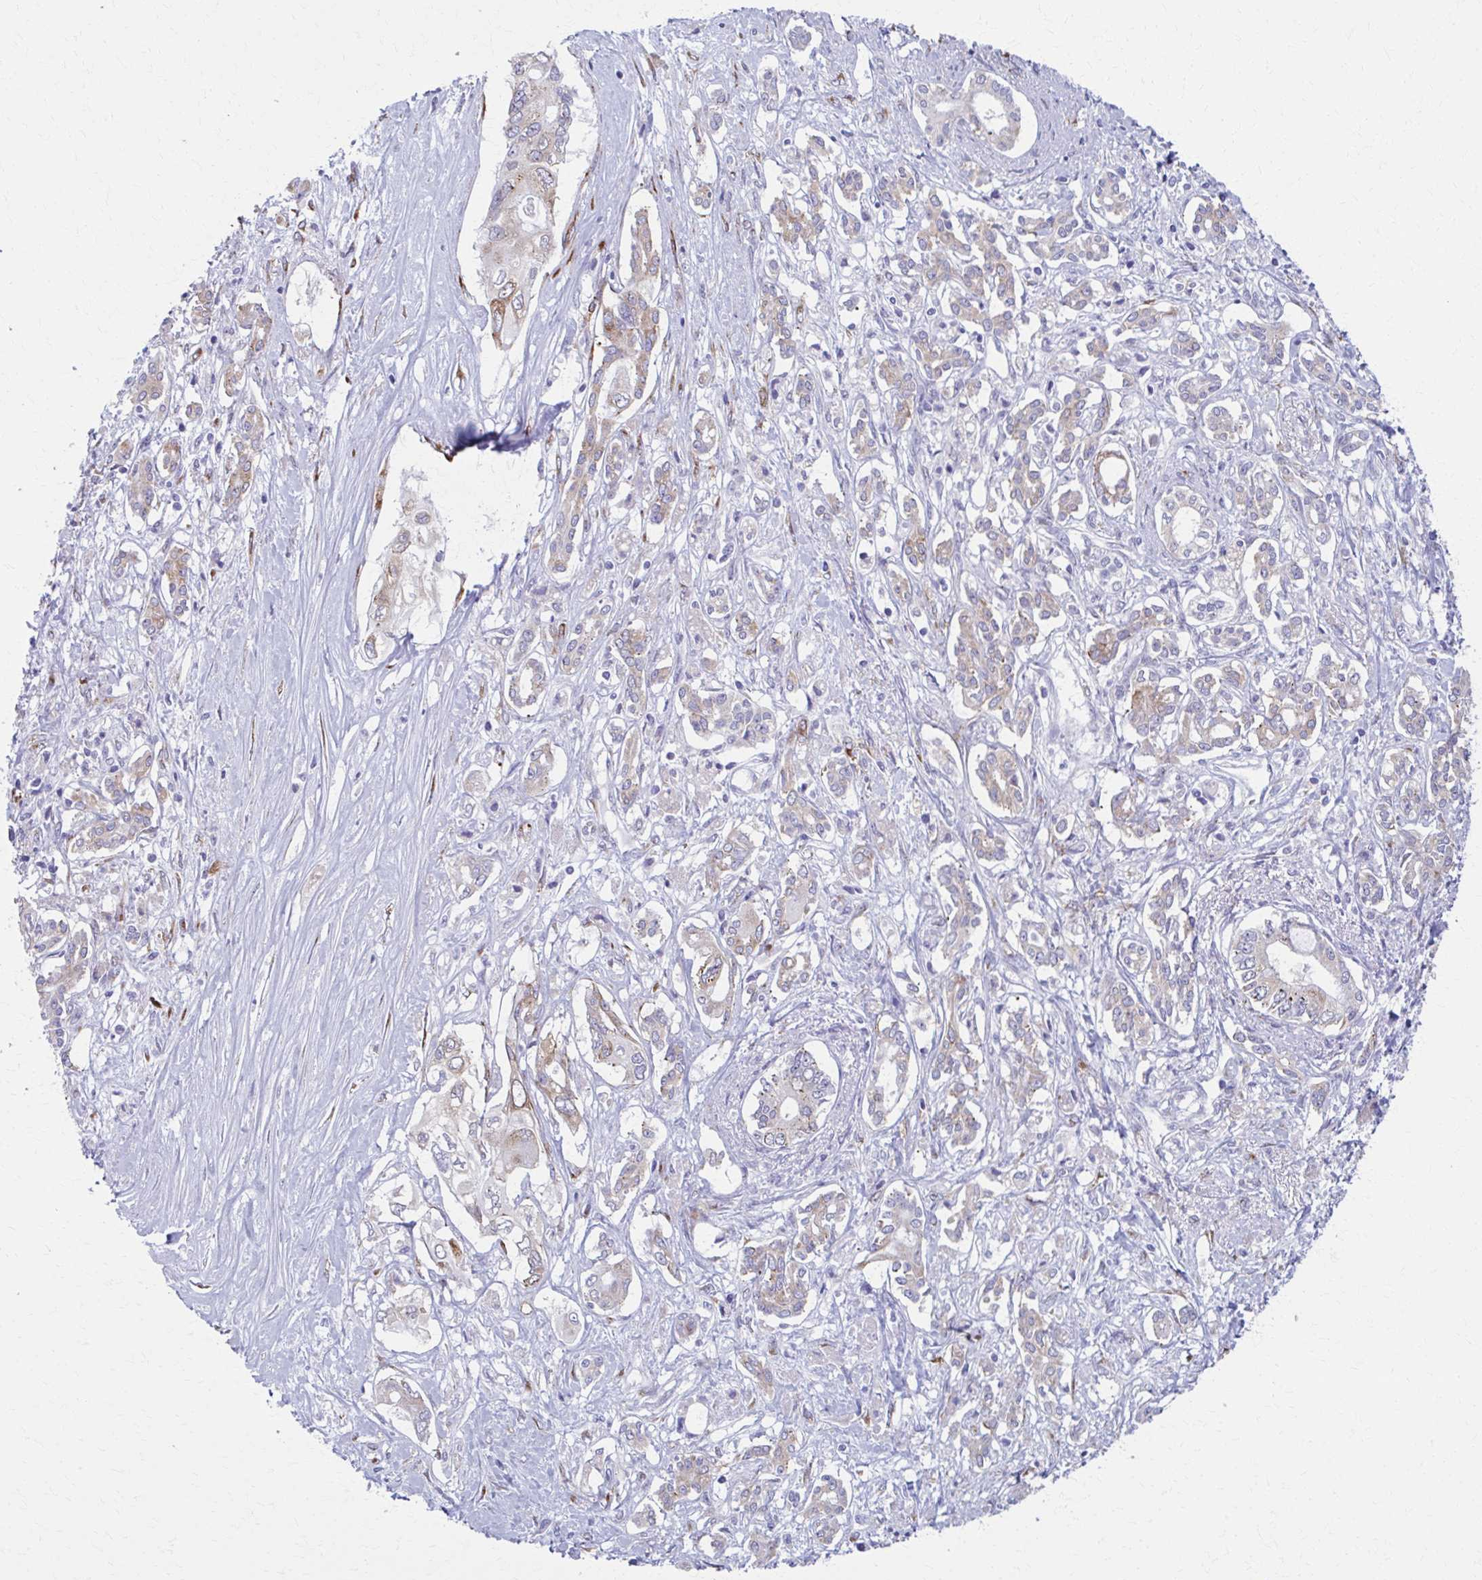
{"staining": {"intensity": "moderate", "quantity": "25%-75%", "location": "cytoplasmic/membranous"}, "tissue": "pancreatic cancer", "cell_type": "Tumor cells", "image_type": "cancer", "snomed": [{"axis": "morphology", "description": "Adenocarcinoma, NOS"}, {"axis": "topography", "description": "Pancreas"}], "caption": "This micrograph shows IHC staining of human adenocarcinoma (pancreatic), with medium moderate cytoplasmic/membranous expression in about 25%-75% of tumor cells.", "gene": "SPATS2L", "patient": {"sex": "female", "age": 63}}